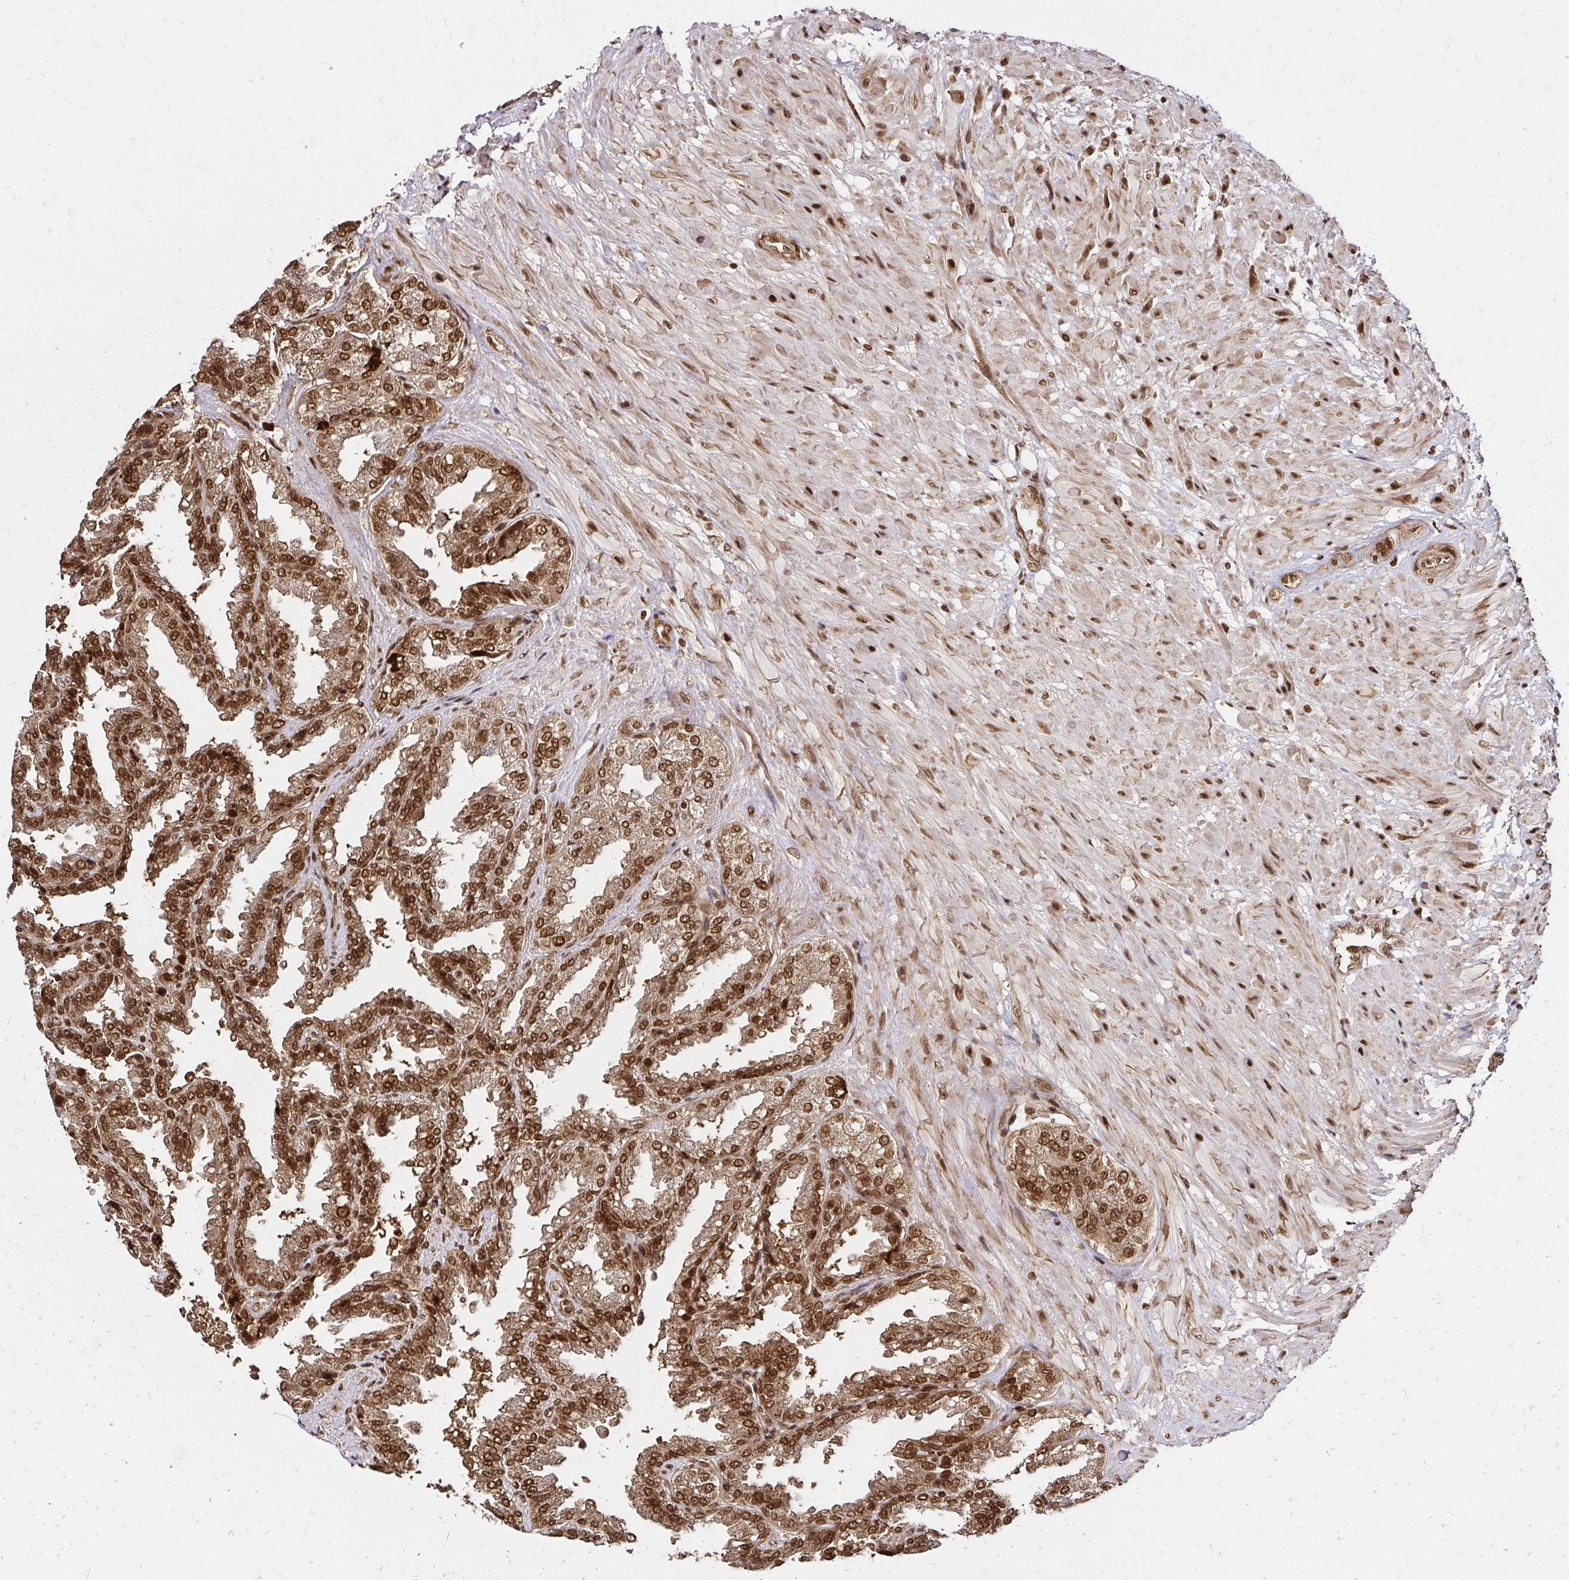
{"staining": {"intensity": "strong", "quantity": ">75%", "location": "cytoplasmic/membranous,nuclear"}, "tissue": "seminal vesicle", "cell_type": "Glandular cells", "image_type": "normal", "snomed": [{"axis": "morphology", "description": "Normal tissue, NOS"}, {"axis": "topography", "description": "Seminal veicle"}], "caption": "Immunohistochemical staining of benign seminal vesicle displays >75% levels of strong cytoplasmic/membranous,nuclear protein expression in approximately >75% of glandular cells. (Brightfield microscopy of DAB IHC at high magnification).", "gene": "GLYR1", "patient": {"sex": "male", "age": 55}}